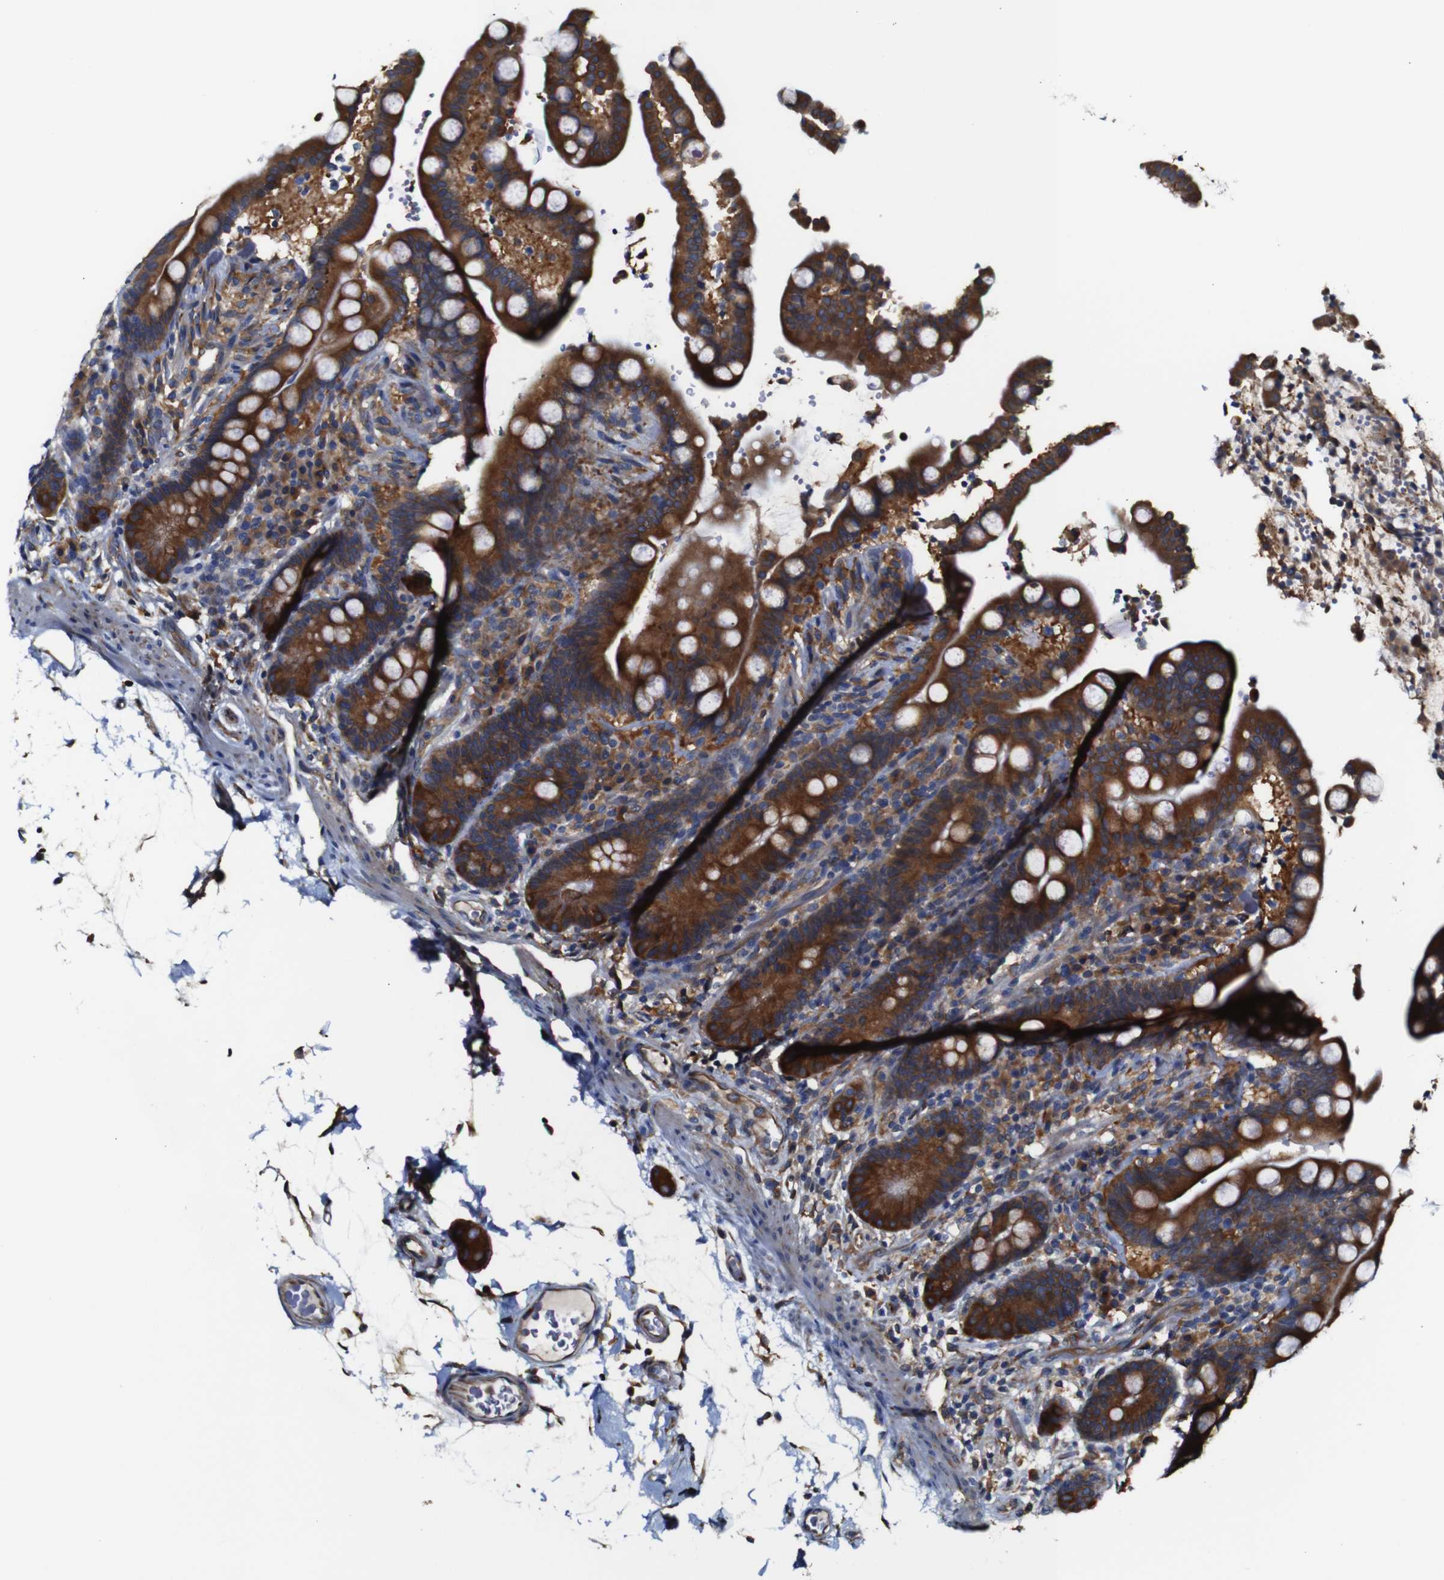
{"staining": {"intensity": "moderate", "quantity": ">75%", "location": "cytoplasmic/membranous"}, "tissue": "colon", "cell_type": "Endothelial cells", "image_type": "normal", "snomed": [{"axis": "morphology", "description": "Normal tissue, NOS"}, {"axis": "topography", "description": "Colon"}], "caption": "Protein analysis of normal colon demonstrates moderate cytoplasmic/membranous positivity in about >75% of endothelial cells.", "gene": "CLCC1", "patient": {"sex": "male", "age": 73}}